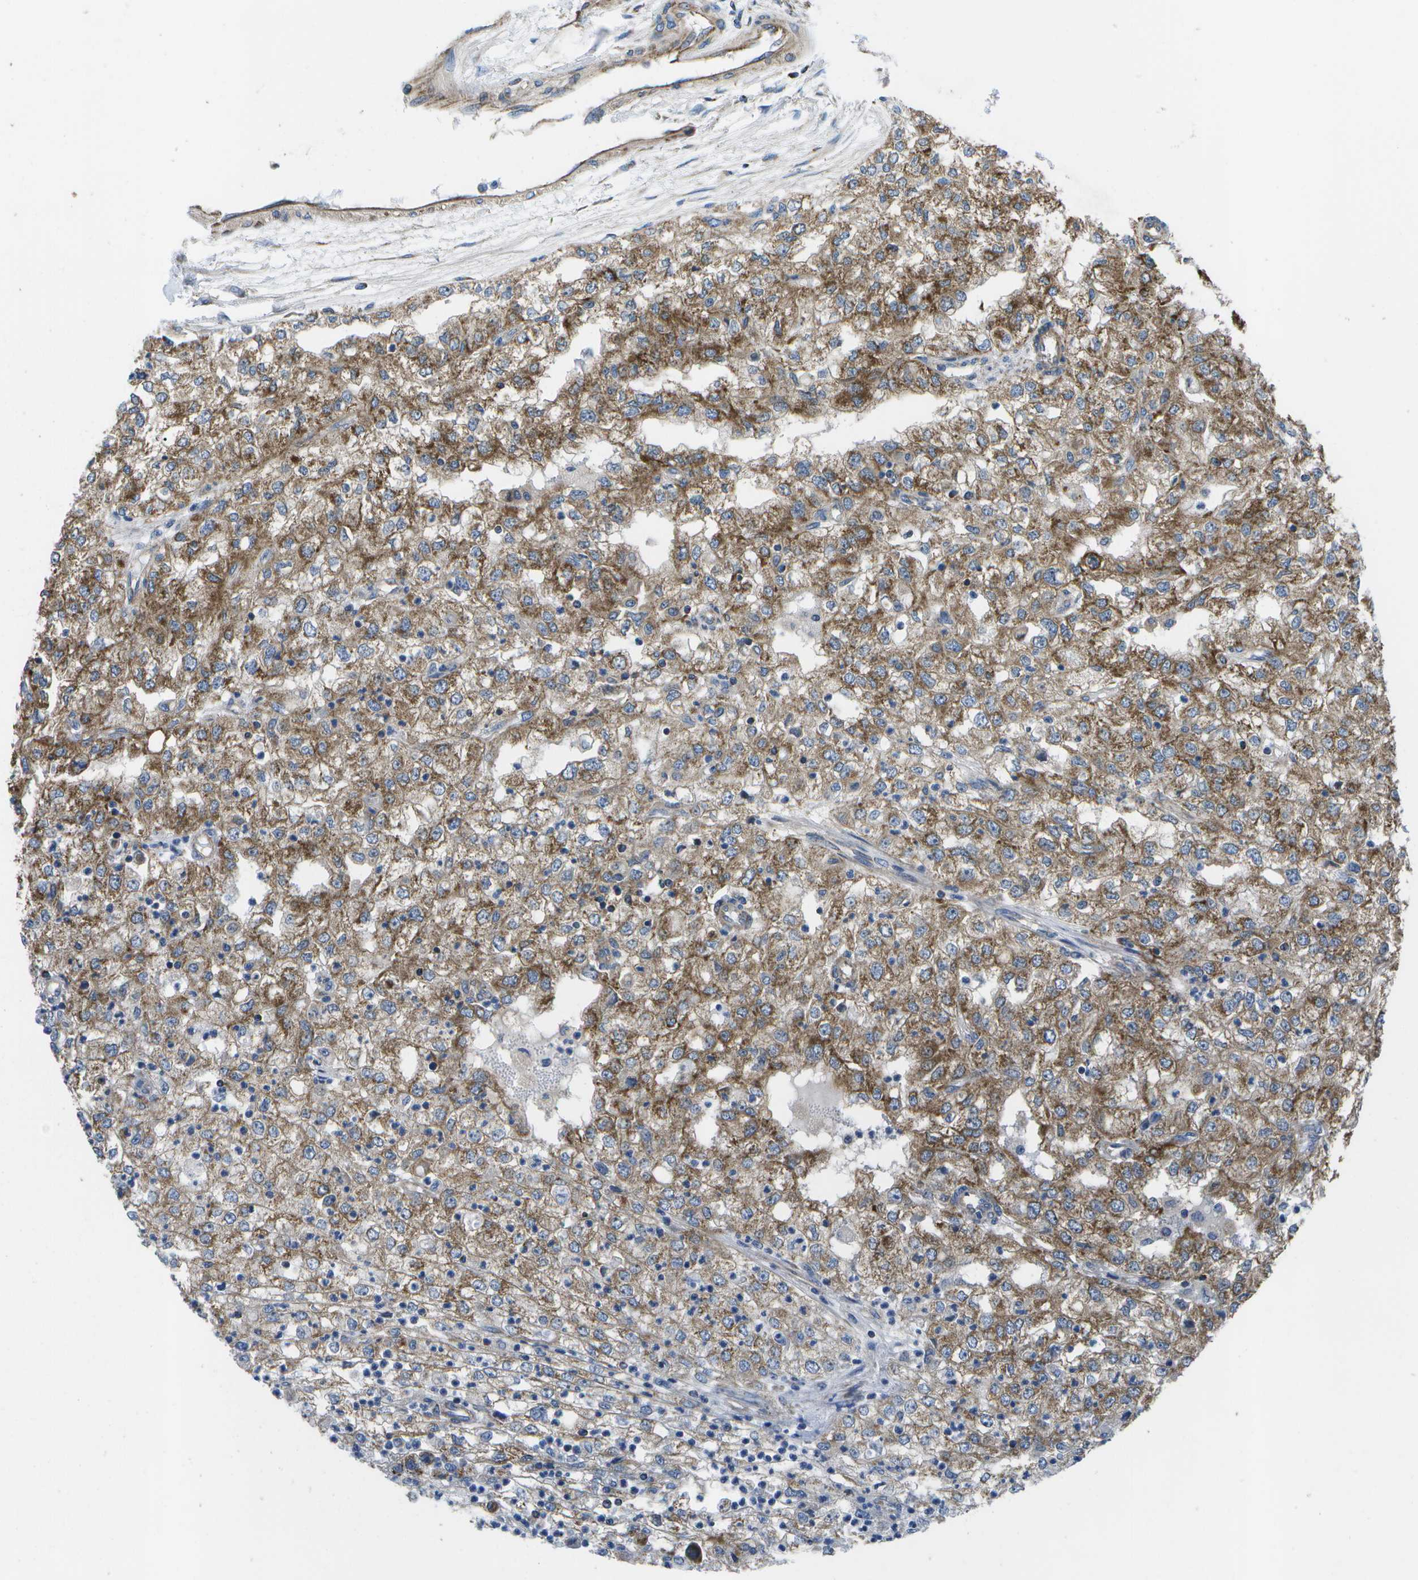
{"staining": {"intensity": "moderate", "quantity": ">75%", "location": "cytoplasmic/membranous"}, "tissue": "renal cancer", "cell_type": "Tumor cells", "image_type": "cancer", "snomed": [{"axis": "morphology", "description": "Adenocarcinoma, NOS"}, {"axis": "topography", "description": "Kidney"}], "caption": "Immunohistochemical staining of renal cancer (adenocarcinoma) reveals moderate cytoplasmic/membranous protein positivity in about >75% of tumor cells. (Brightfield microscopy of DAB IHC at high magnification).", "gene": "MVK", "patient": {"sex": "female", "age": 54}}